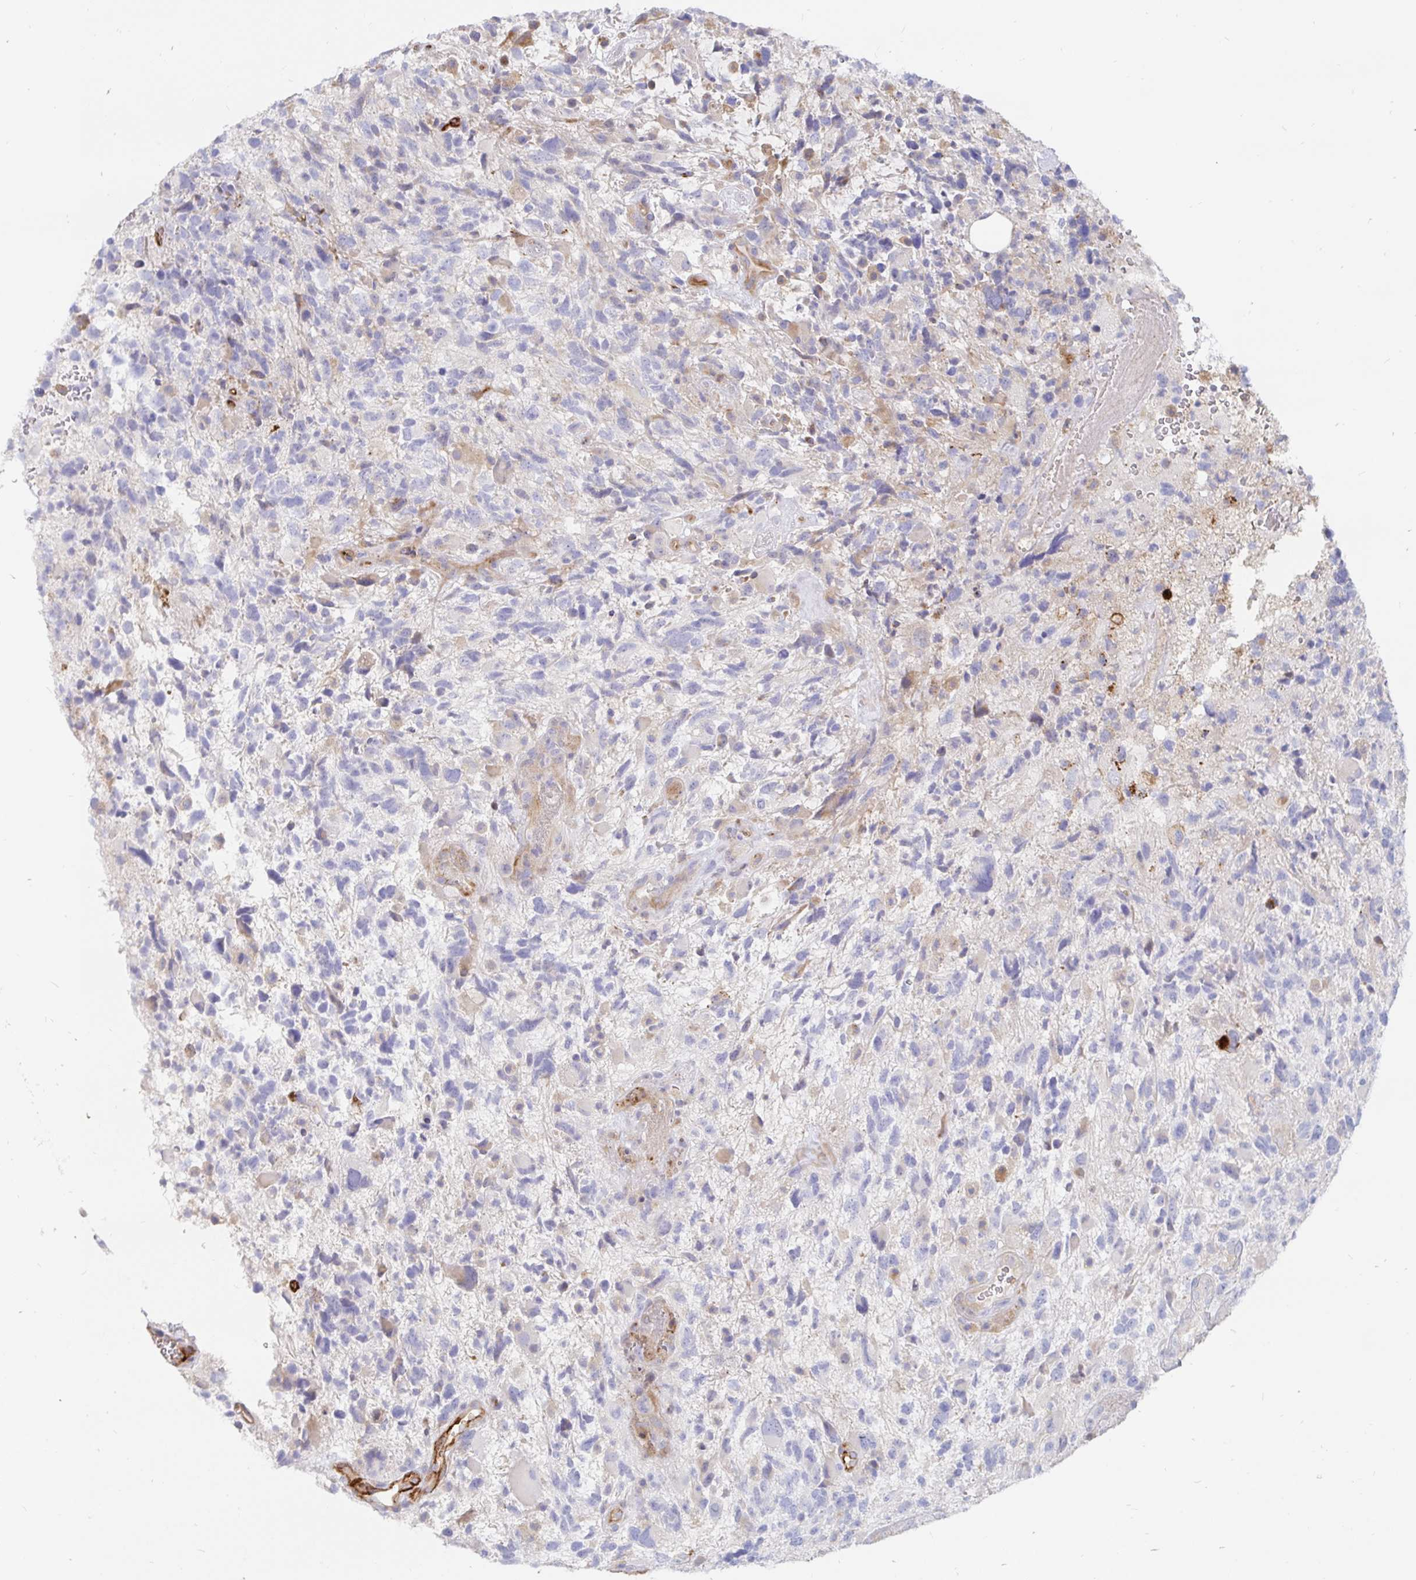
{"staining": {"intensity": "negative", "quantity": "none", "location": "none"}, "tissue": "glioma", "cell_type": "Tumor cells", "image_type": "cancer", "snomed": [{"axis": "morphology", "description": "Glioma, malignant, High grade"}, {"axis": "topography", "description": "Brain"}], "caption": "Tumor cells show no significant positivity in malignant glioma (high-grade). The staining was performed using DAB (3,3'-diaminobenzidine) to visualize the protein expression in brown, while the nuclei were stained in blue with hematoxylin (Magnification: 20x).", "gene": "KCTD19", "patient": {"sex": "female", "age": 71}}